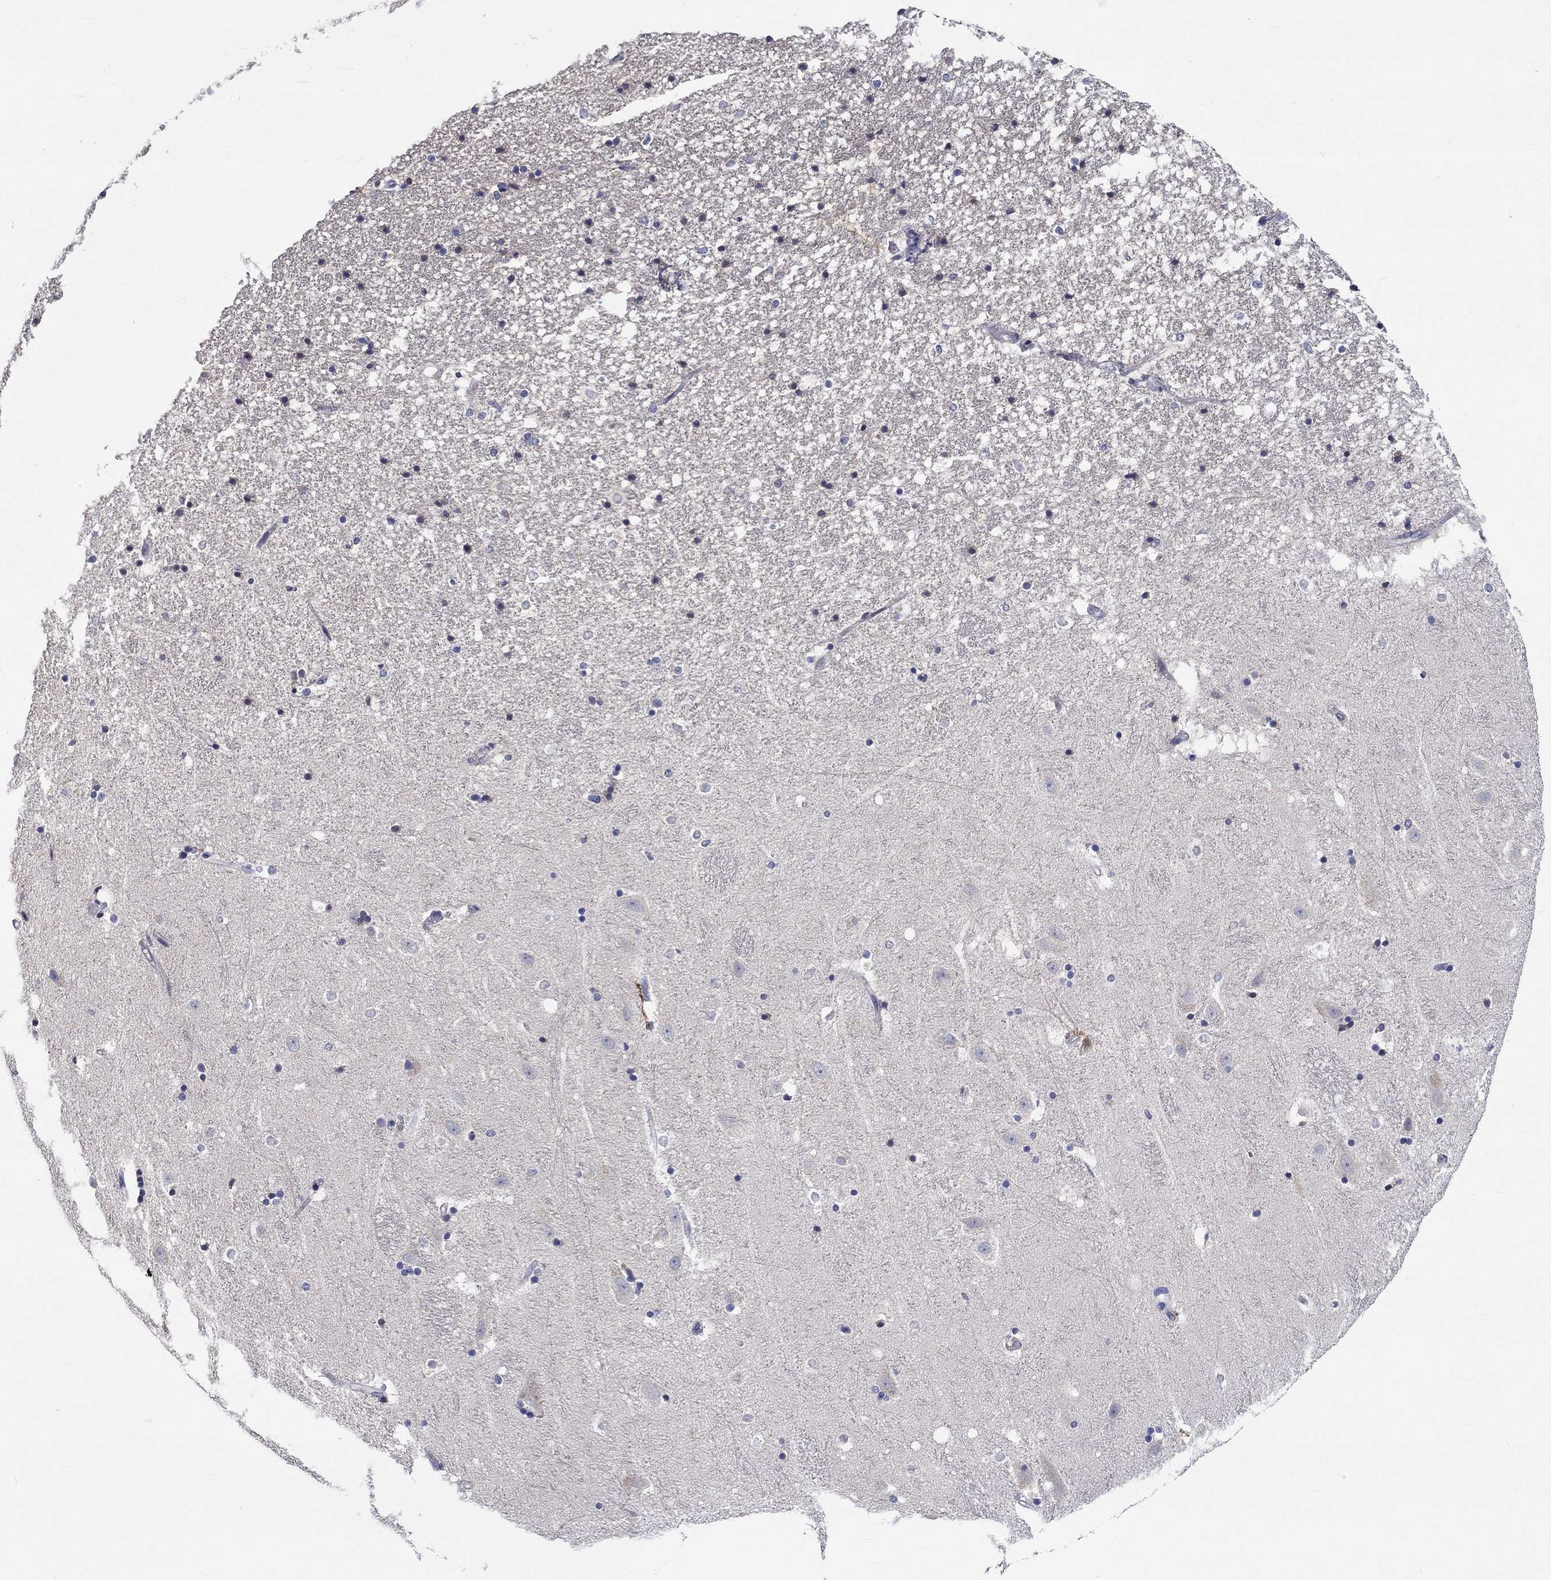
{"staining": {"intensity": "moderate", "quantity": "<25%", "location": "cytoplasmic/membranous"}, "tissue": "hippocampus", "cell_type": "Glial cells", "image_type": "normal", "snomed": [{"axis": "morphology", "description": "Normal tissue, NOS"}, {"axis": "topography", "description": "Hippocampus"}], "caption": "The image demonstrates staining of unremarkable hippocampus, revealing moderate cytoplasmic/membranous protein staining (brown color) within glial cells. Using DAB (3,3'-diaminobenzidine) (brown) and hematoxylin (blue) stains, captured at high magnification using brightfield microscopy.", "gene": "CHIT1", "patient": {"sex": "male", "age": 49}}